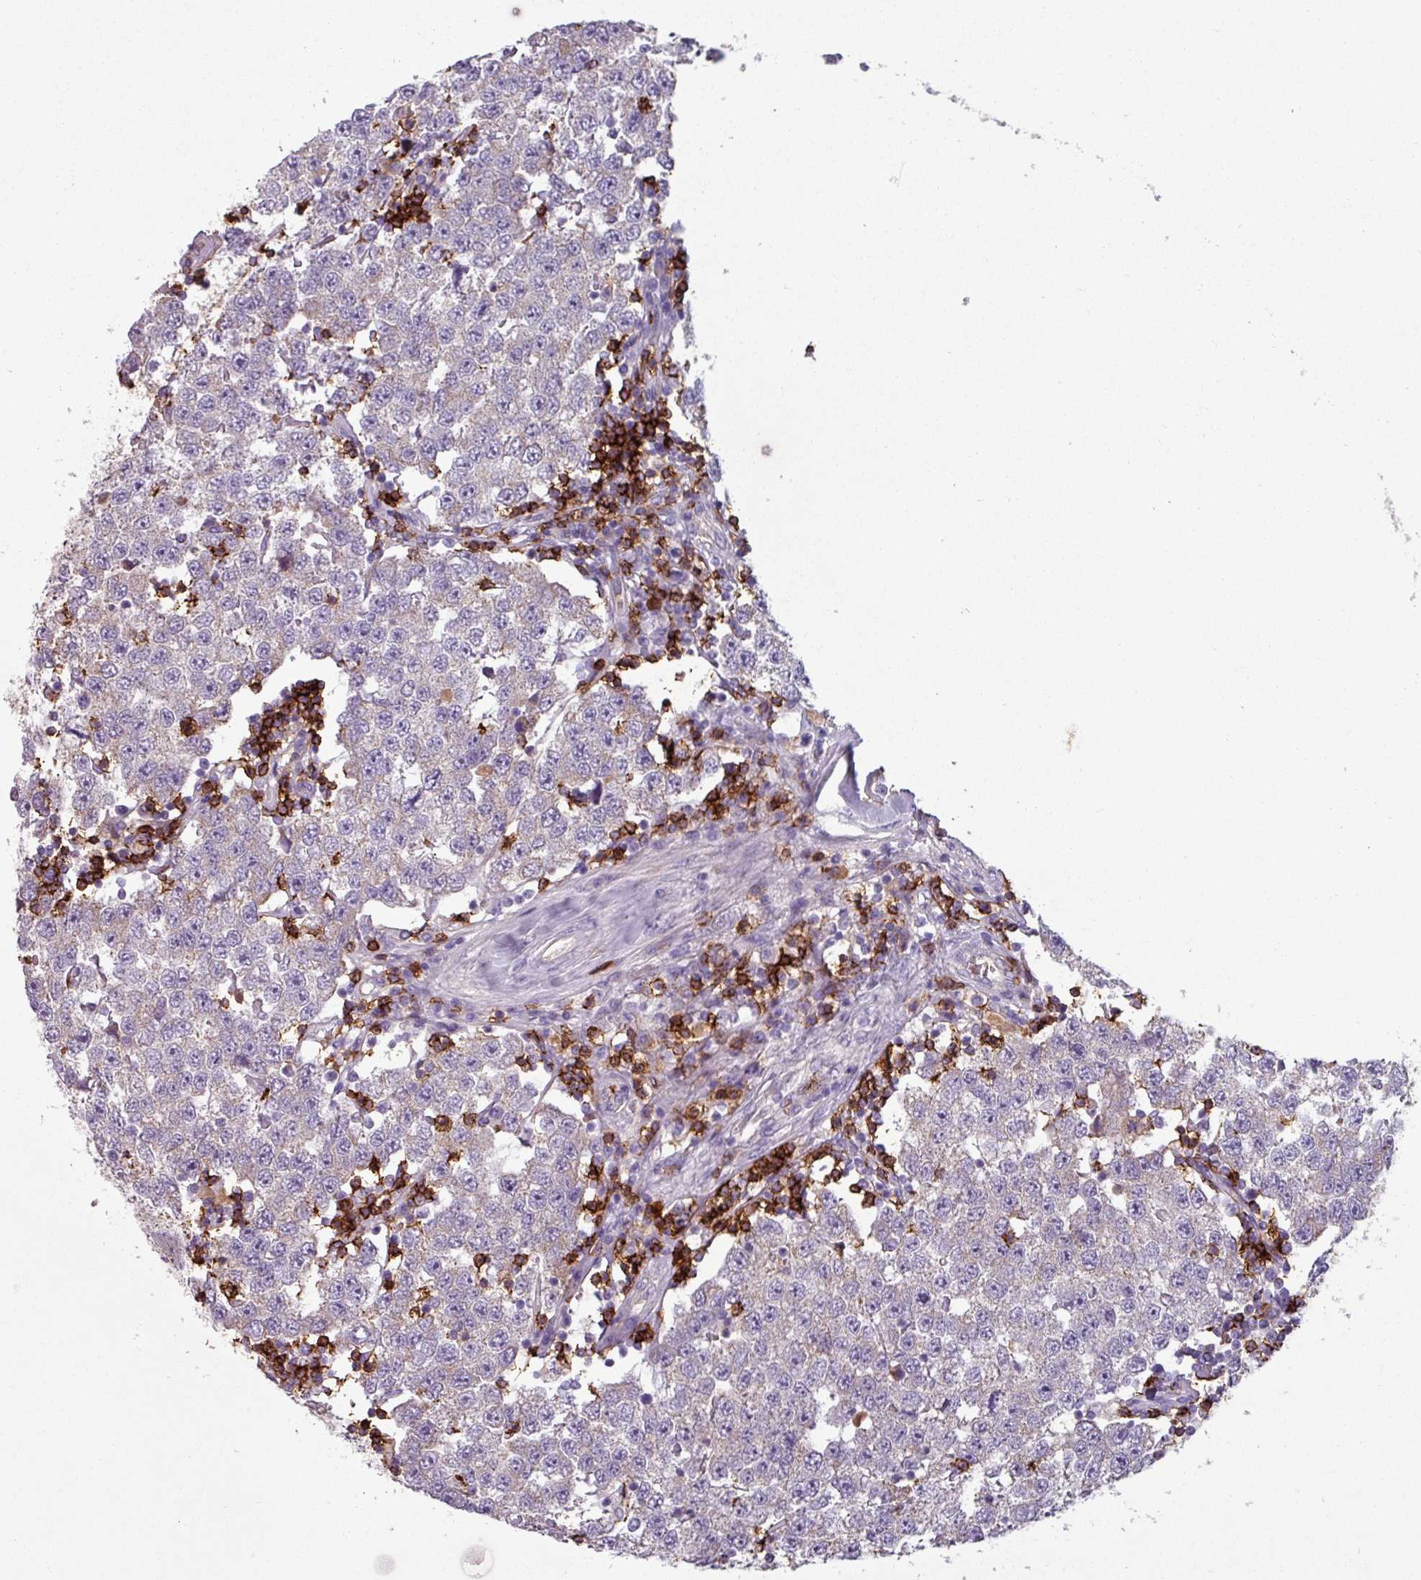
{"staining": {"intensity": "weak", "quantity": "<25%", "location": "cytoplasmic/membranous"}, "tissue": "testis cancer", "cell_type": "Tumor cells", "image_type": "cancer", "snomed": [{"axis": "morphology", "description": "Seminoma, NOS"}, {"axis": "topography", "description": "Testis"}], "caption": "DAB immunohistochemical staining of testis cancer (seminoma) displays no significant staining in tumor cells.", "gene": "CD8A", "patient": {"sex": "male", "age": 34}}